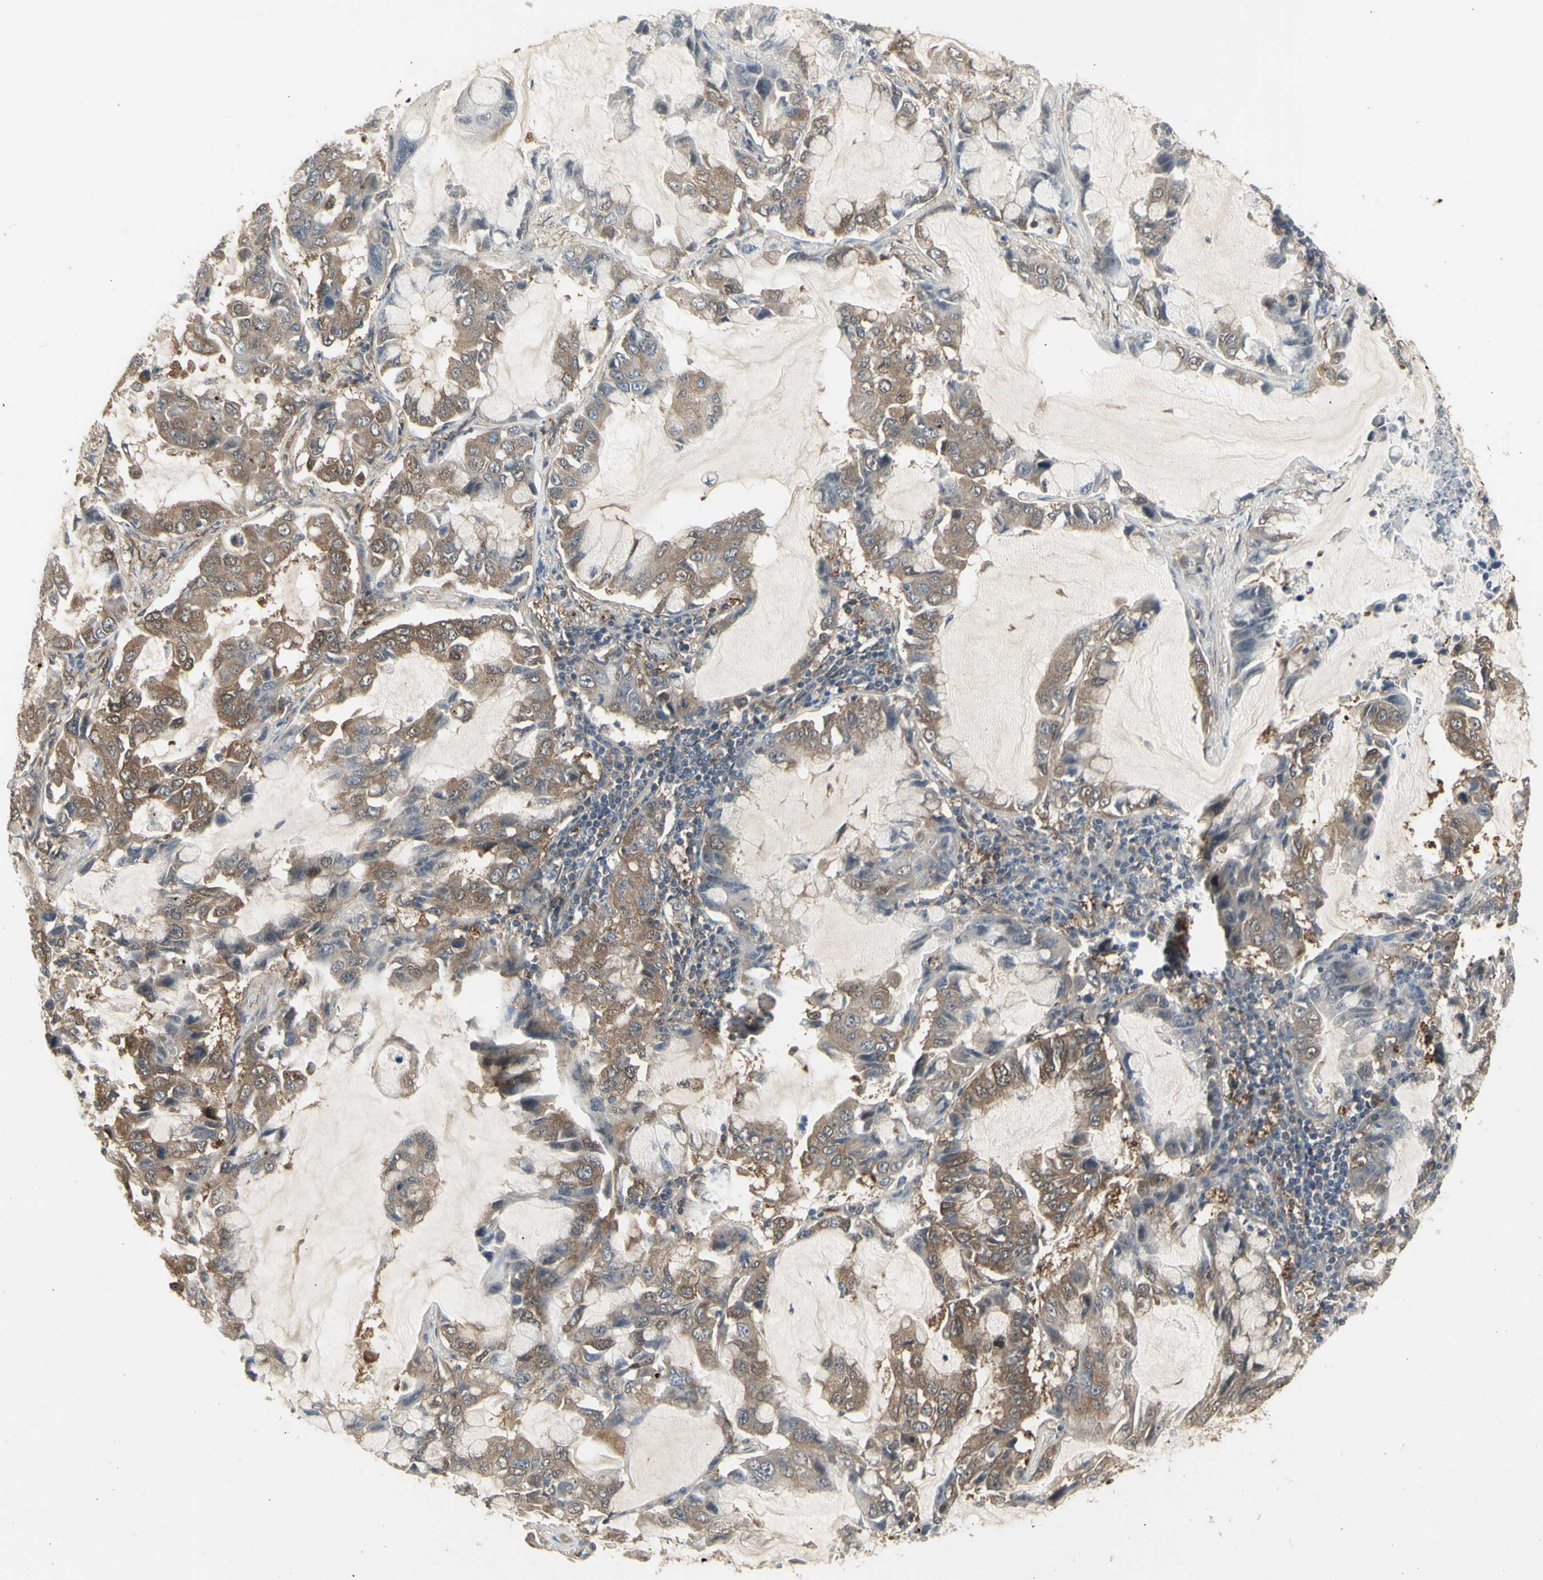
{"staining": {"intensity": "moderate", "quantity": ">75%", "location": "cytoplasmic/membranous"}, "tissue": "lung cancer", "cell_type": "Tumor cells", "image_type": "cancer", "snomed": [{"axis": "morphology", "description": "Adenocarcinoma, NOS"}, {"axis": "topography", "description": "Lung"}], "caption": "Immunohistochemistry (IHC) histopathology image of neoplastic tissue: human lung cancer (adenocarcinoma) stained using immunohistochemistry reveals medium levels of moderate protein expression localized specifically in the cytoplasmic/membranous of tumor cells, appearing as a cytoplasmic/membranous brown color.", "gene": "CHURC1-FNTB", "patient": {"sex": "male", "age": 64}}